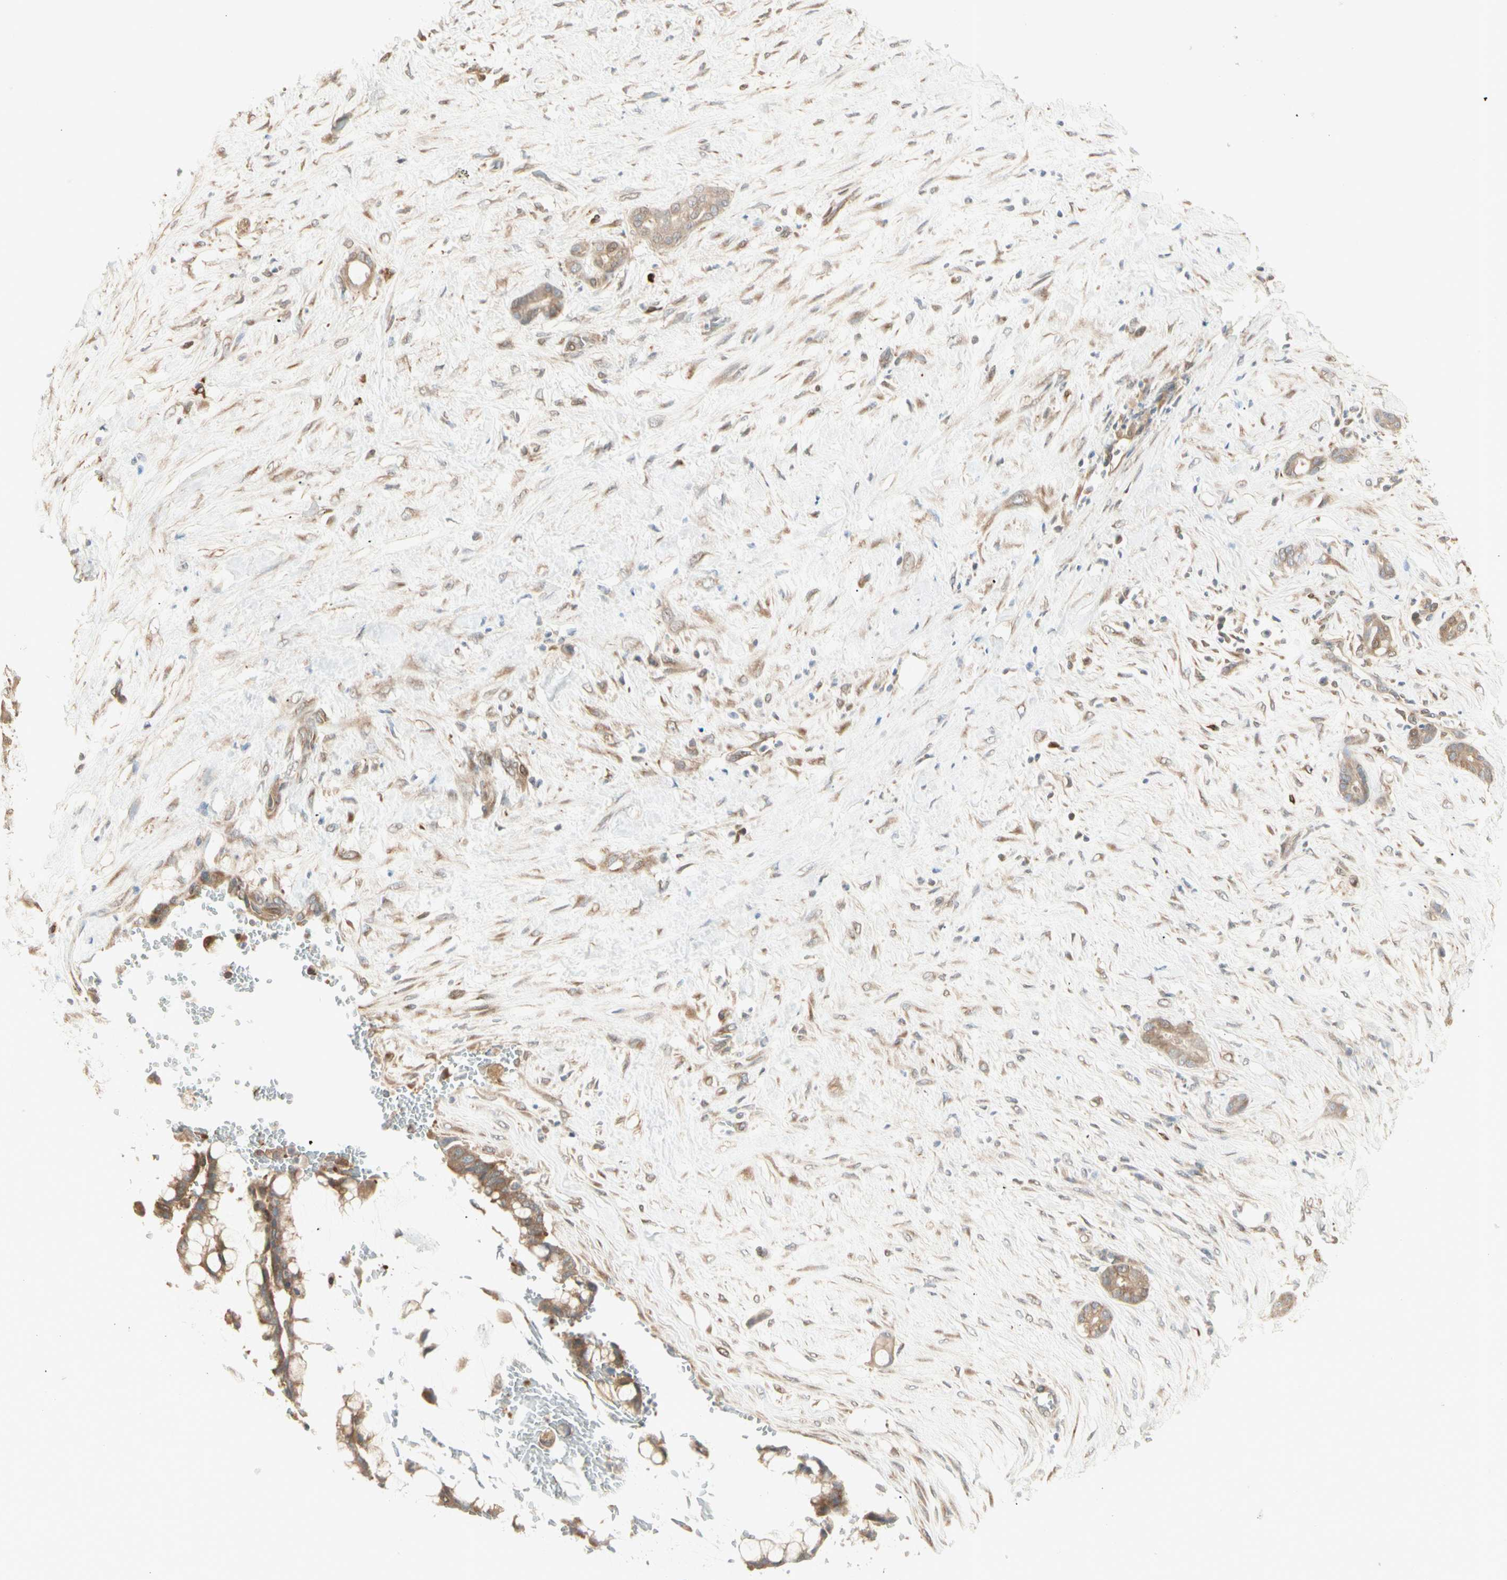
{"staining": {"intensity": "moderate", "quantity": ">75%", "location": "cytoplasmic/membranous"}, "tissue": "pancreatic cancer", "cell_type": "Tumor cells", "image_type": "cancer", "snomed": [{"axis": "morphology", "description": "Adenocarcinoma, NOS"}, {"axis": "topography", "description": "Pancreas"}], "caption": "Immunohistochemical staining of adenocarcinoma (pancreatic) reveals medium levels of moderate cytoplasmic/membranous protein expression in approximately >75% of tumor cells.", "gene": "IRAG1", "patient": {"sex": "male", "age": 41}}